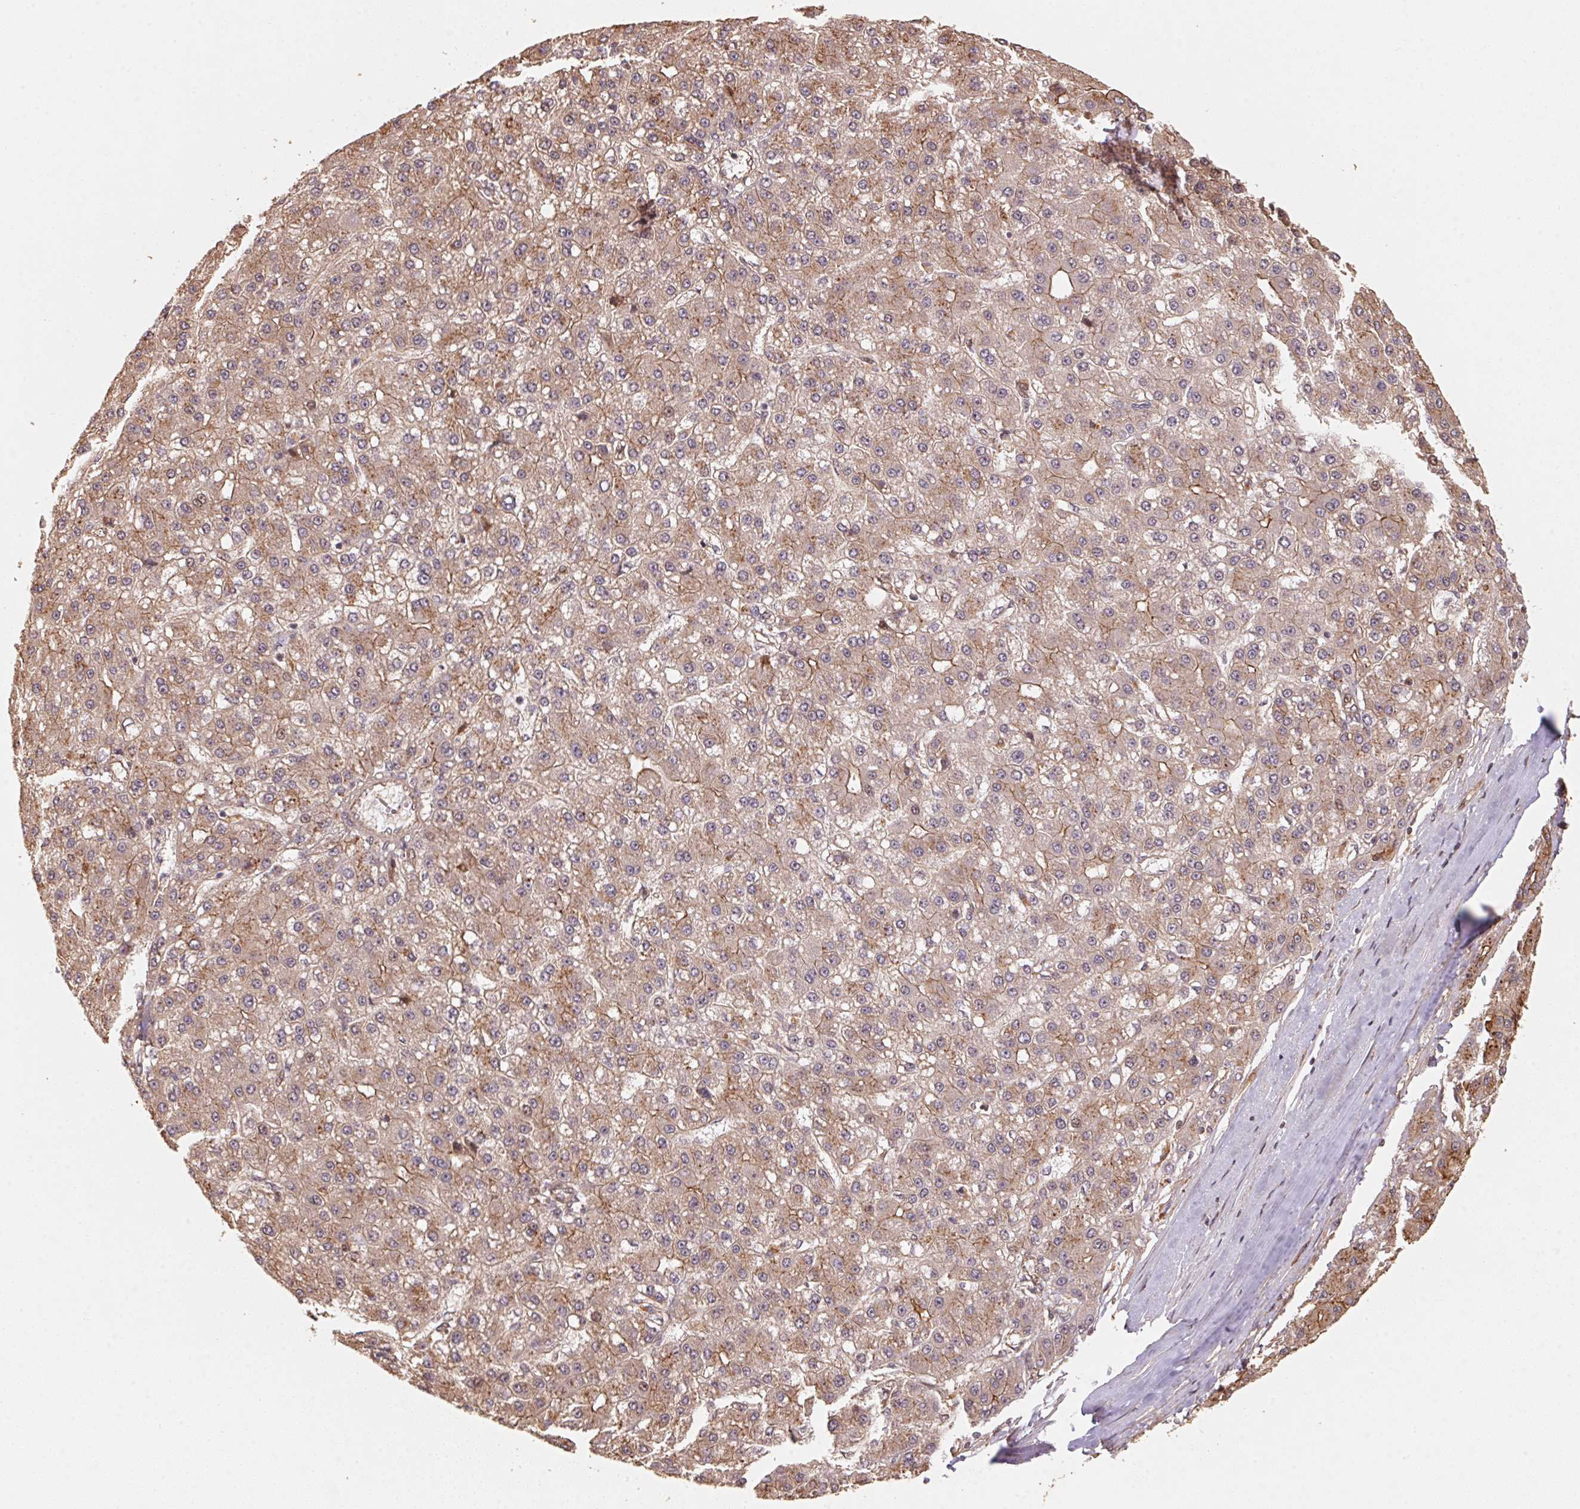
{"staining": {"intensity": "strong", "quantity": "25%-75%", "location": "cytoplasmic/membranous"}, "tissue": "liver cancer", "cell_type": "Tumor cells", "image_type": "cancer", "snomed": [{"axis": "morphology", "description": "Carcinoma, Hepatocellular, NOS"}, {"axis": "topography", "description": "Liver"}], "caption": "Immunohistochemical staining of hepatocellular carcinoma (liver) exhibits high levels of strong cytoplasmic/membranous expression in about 25%-75% of tumor cells.", "gene": "TMEM222", "patient": {"sex": "male", "age": 67}}